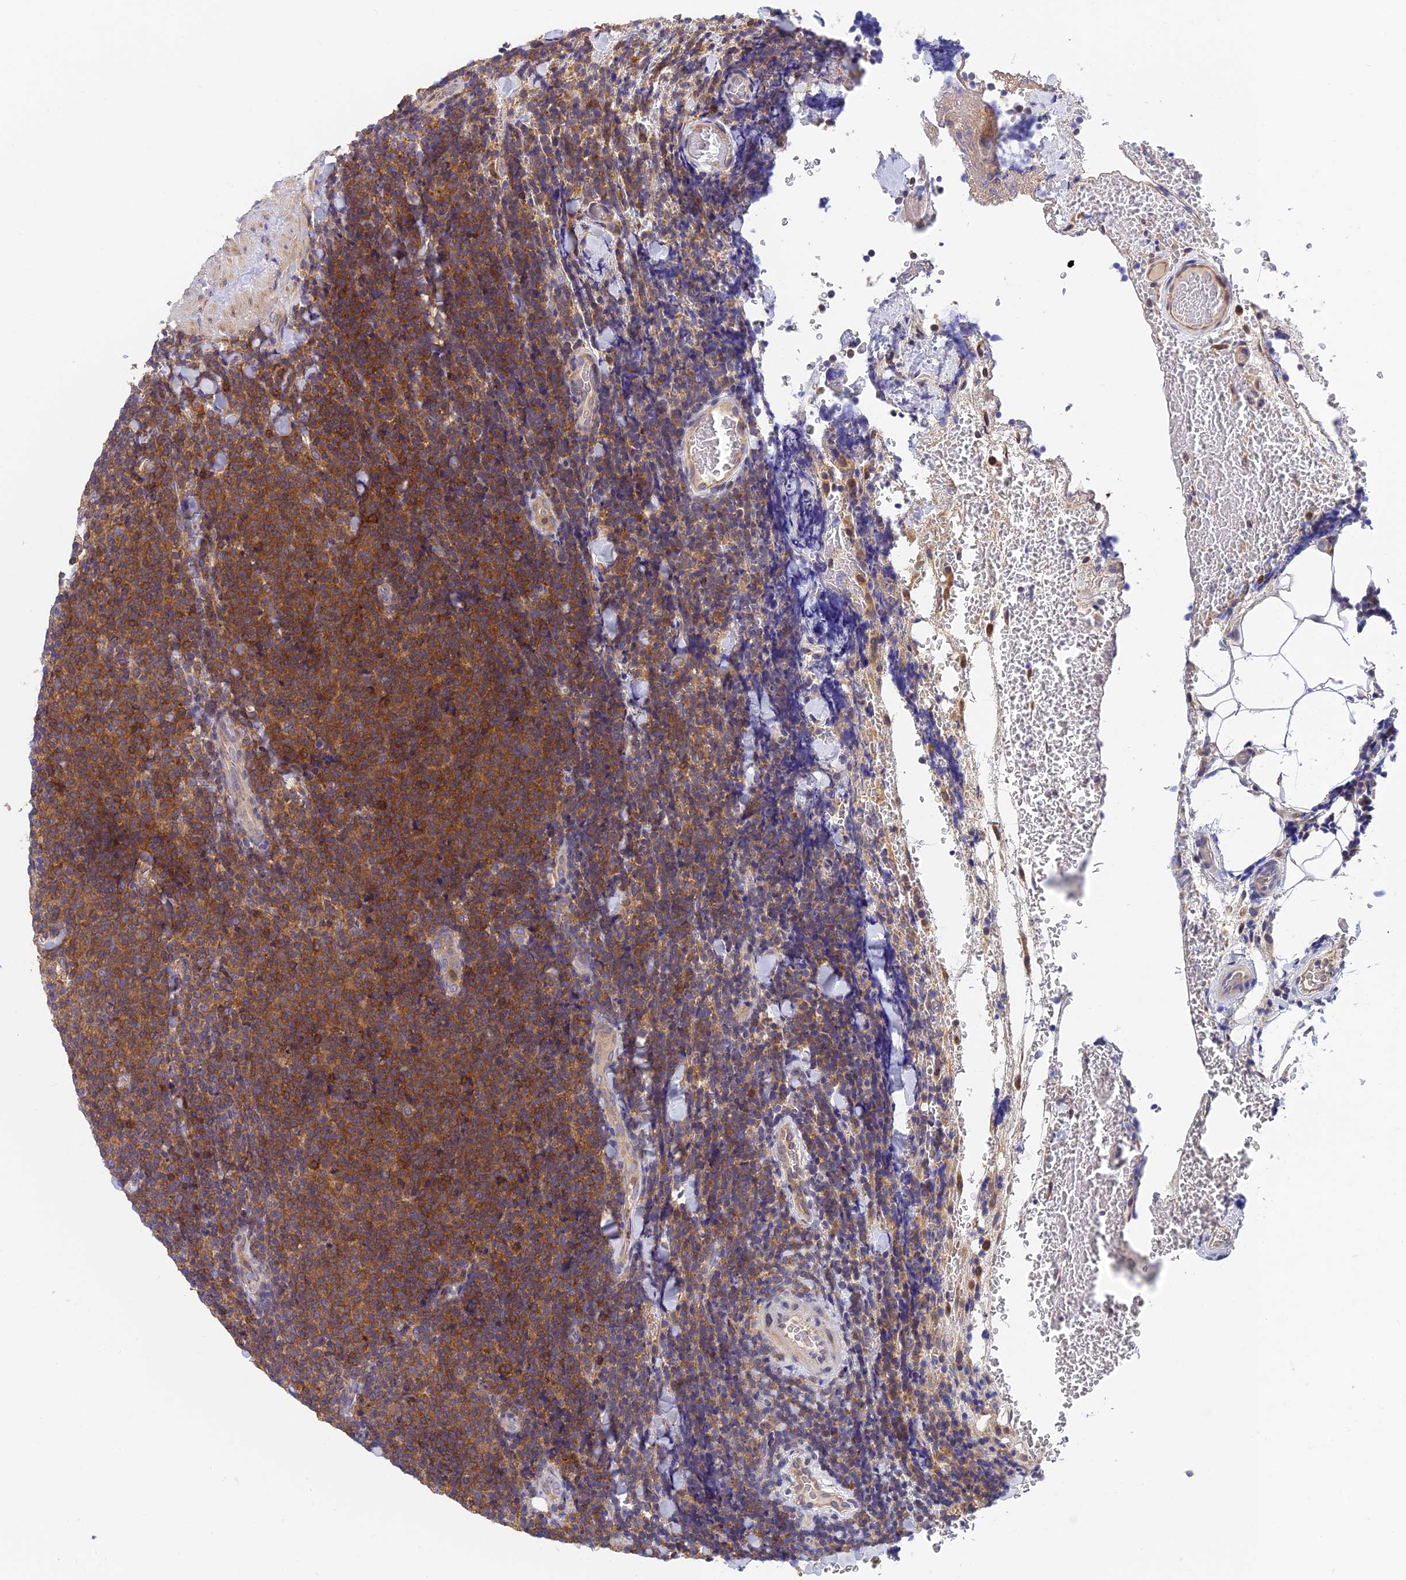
{"staining": {"intensity": "moderate", "quantity": ">75%", "location": "cytoplasmic/membranous"}, "tissue": "lymphoma", "cell_type": "Tumor cells", "image_type": "cancer", "snomed": [{"axis": "morphology", "description": "Malignant lymphoma, non-Hodgkin's type, Low grade"}, {"axis": "topography", "description": "Lymph node"}], "caption": "High-power microscopy captured an immunohistochemistry histopathology image of lymphoma, revealing moderate cytoplasmic/membranous staining in approximately >75% of tumor cells.", "gene": "IPO5", "patient": {"sex": "male", "age": 66}}